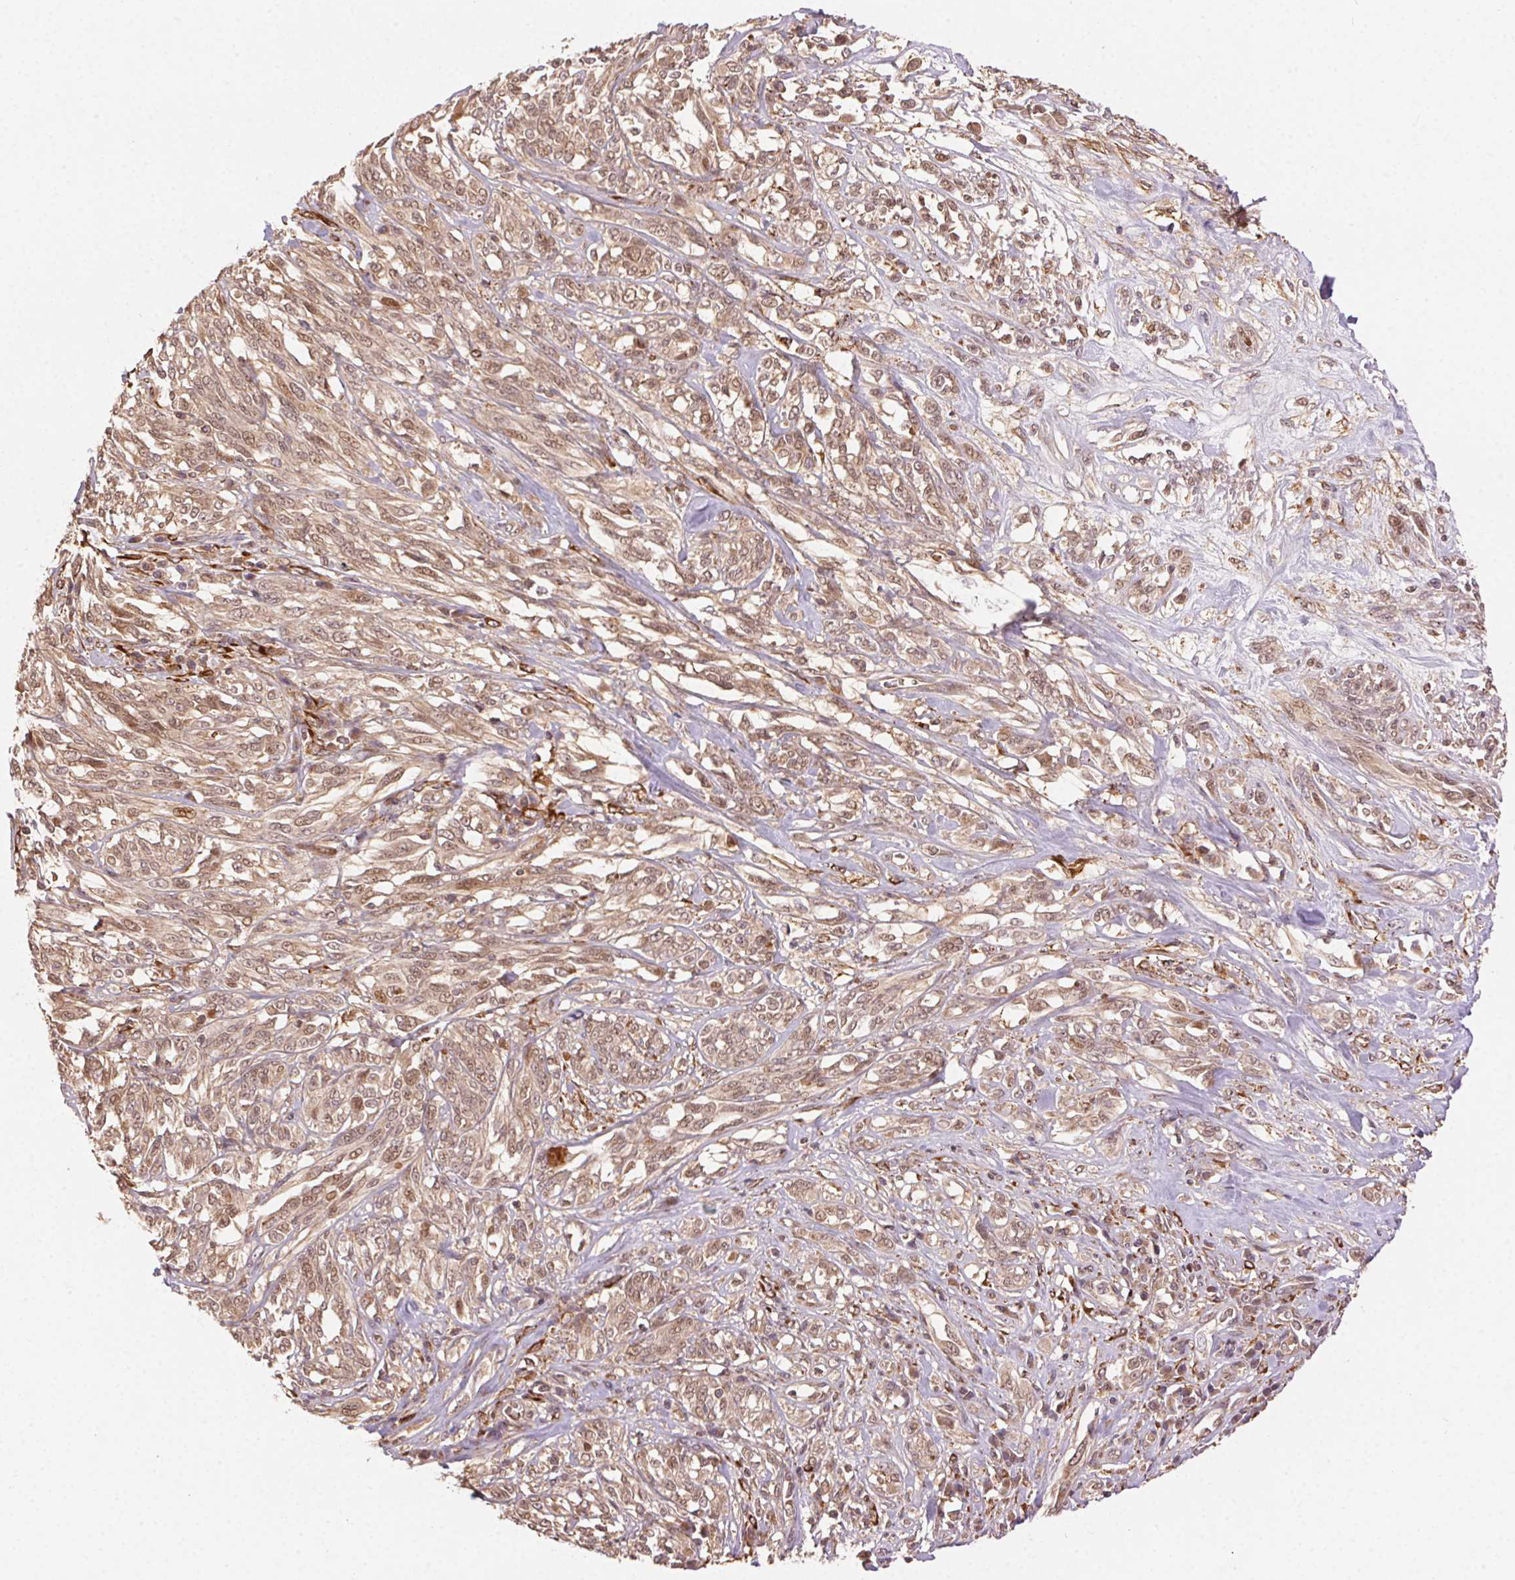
{"staining": {"intensity": "moderate", "quantity": ">75%", "location": "cytoplasmic/membranous,nuclear"}, "tissue": "melanoma", "cell_type": "Tumor cells", "image_type": "cancer", "snomed": [{"axis": "morphology", "description": "Malignant melanoma, NOS"}, {"axis": "topography", "description": "Skin"}], "caption": "Melanoma stained with DAB IHC exhibits medium levels of moderate cytoplasmic/membranous and nuclear positivity in approximately >75% of tumor cells.", "gene": "KLHL15", "patient": {"sex": "female", "age": 91}}